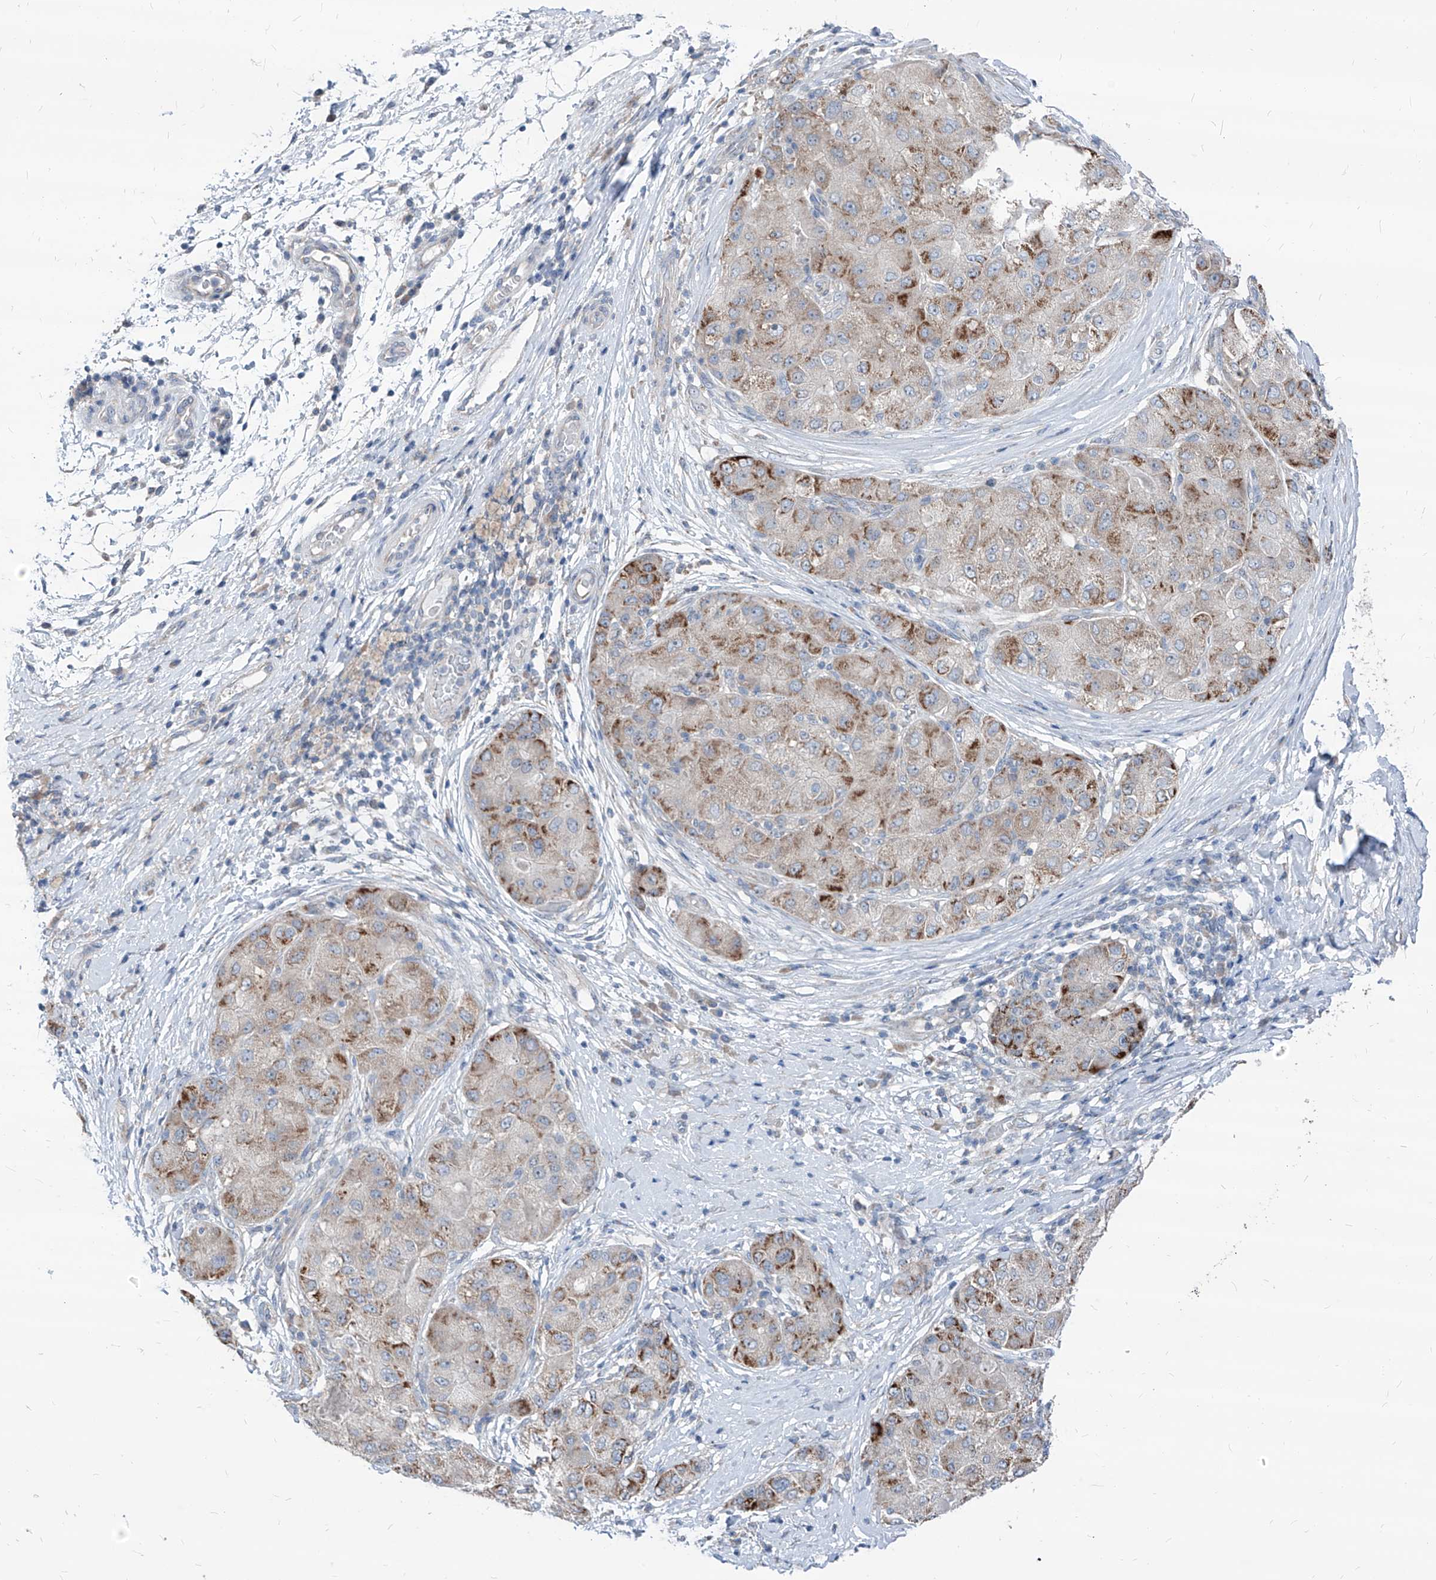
{"staining": {"intensity": "moderate", "quantity": "25%-75%", "location": "cytoplasmic/membranous"}, "tissue": "liver cancer", "cell_type": "Tumor cells", "image_type": "cancer", "snomed": [{"axis": "morphology", "description": "Carcinoma, Hepatocellular, NOS"}, {"axis": "topography", "description": "Liver"}], "caption": "Moderate cytoplasmic/membranous protein staining is seen in about 25%-75% of tumor cells in liver cancer. (DAB = brown stain, brightfield microscopy at high magnification).", "gene": "AGPS", "patient": {"sex": "male", "age": 80}}